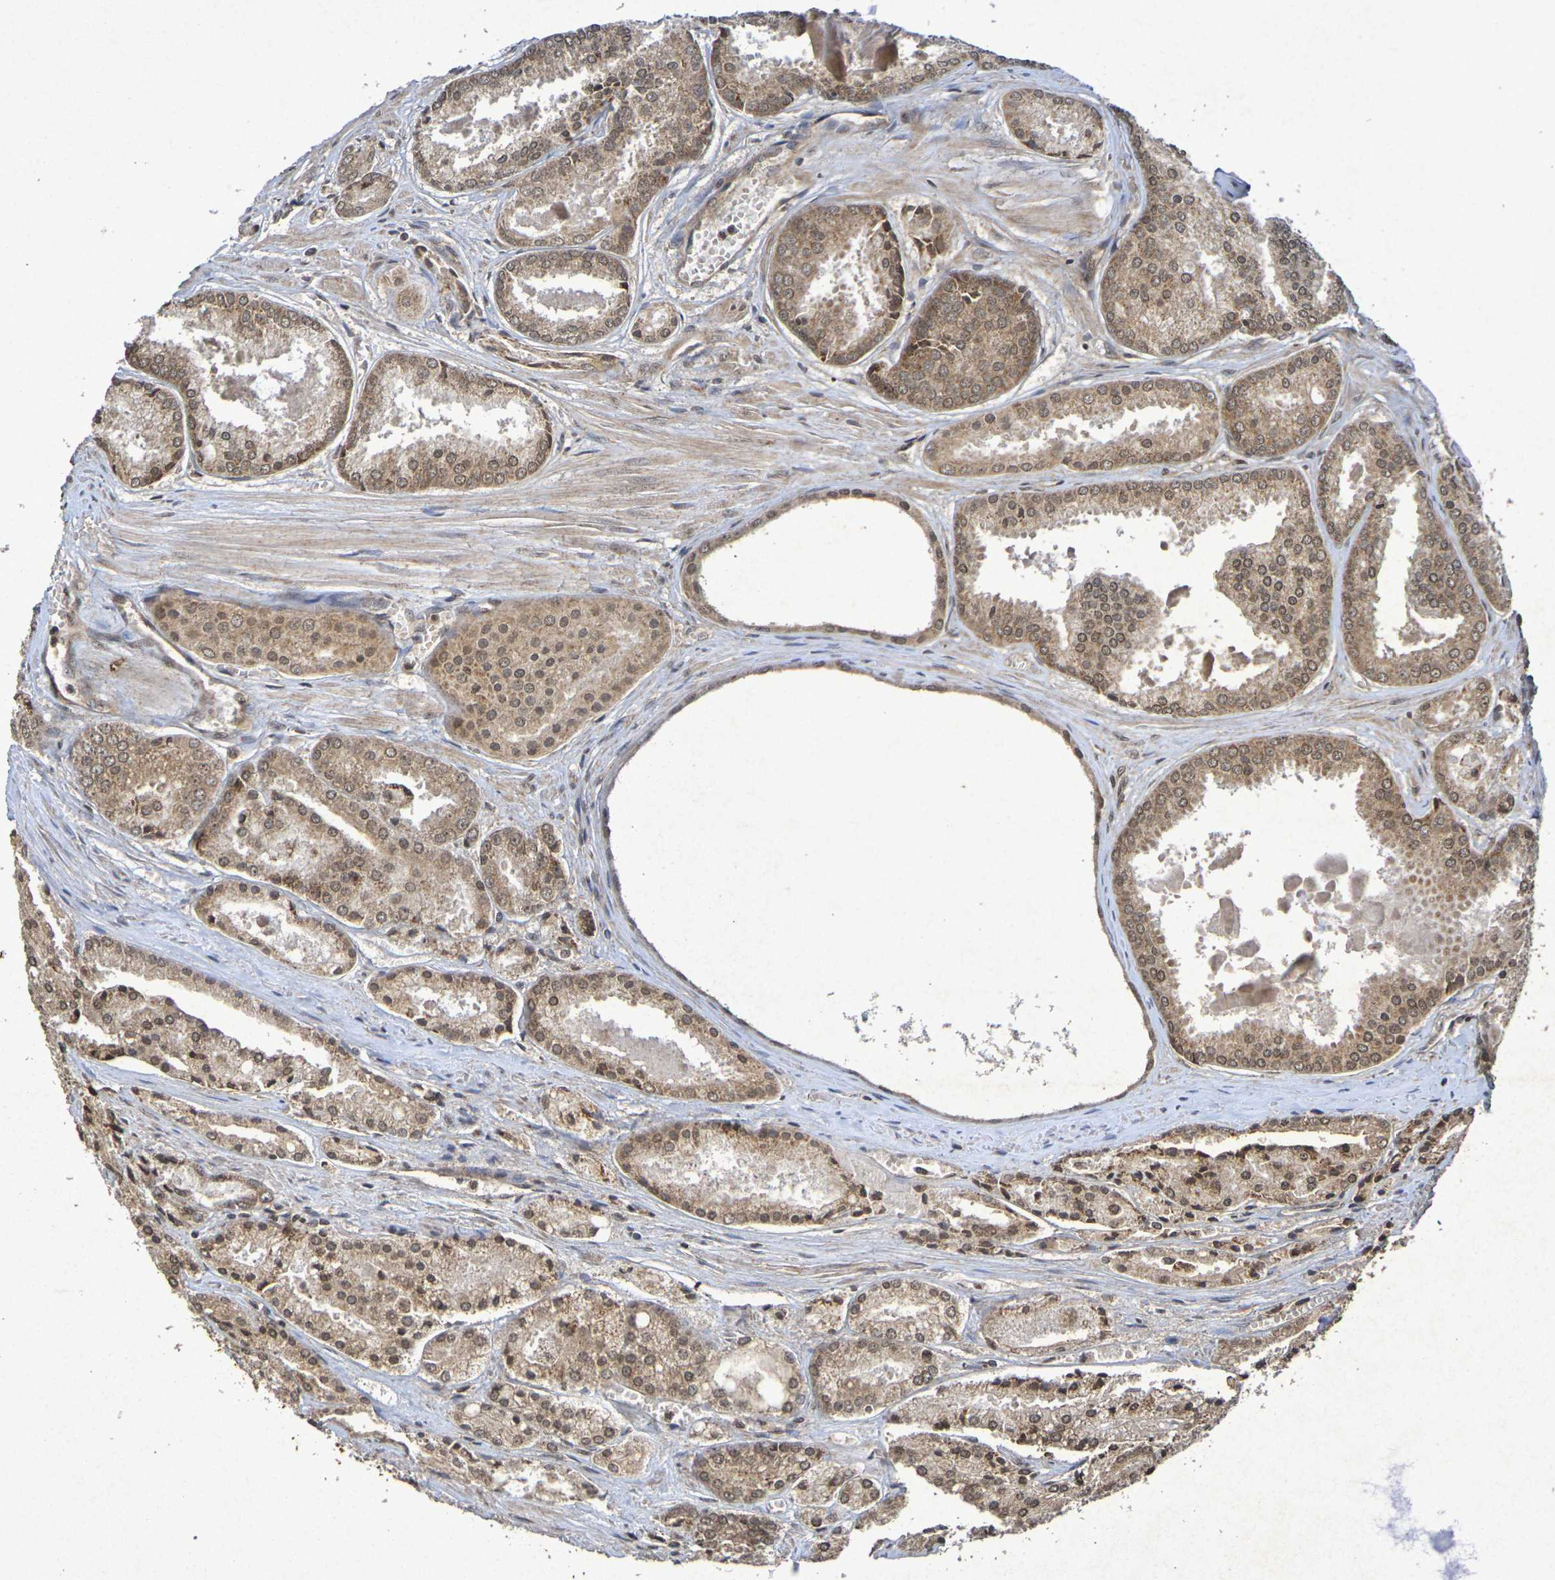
{"staining": {"intensity": "moderate", "quantity": ">75%", "location": "cytoplasmic/membranous,nuclear"}, "tissue": "prostate cancer", "cell_type": "Tumor cells", "image_type": "cancer", "snomed": [{"axis": "morphology", "description": "Adenocarcinoma, Low grade"}, {"axis": "topography", "description": "Prostate"}], "caption": "Immunohistochemical staining of prostate cancer (low-grade adenocarcinoma) reveals medium levels of moderate cytoplasmic/membranous and nuclear protein expression in approximately >75% of tumor cells. The protein of interest is stained brown, and the nuclei are stained in blue (DAB (3,3'-diaminobenzidine) IHC with brightfield microscopy, high magnification).", "gene": "GUCY1A2", "patient": {"sex": "male", "age": 64}}